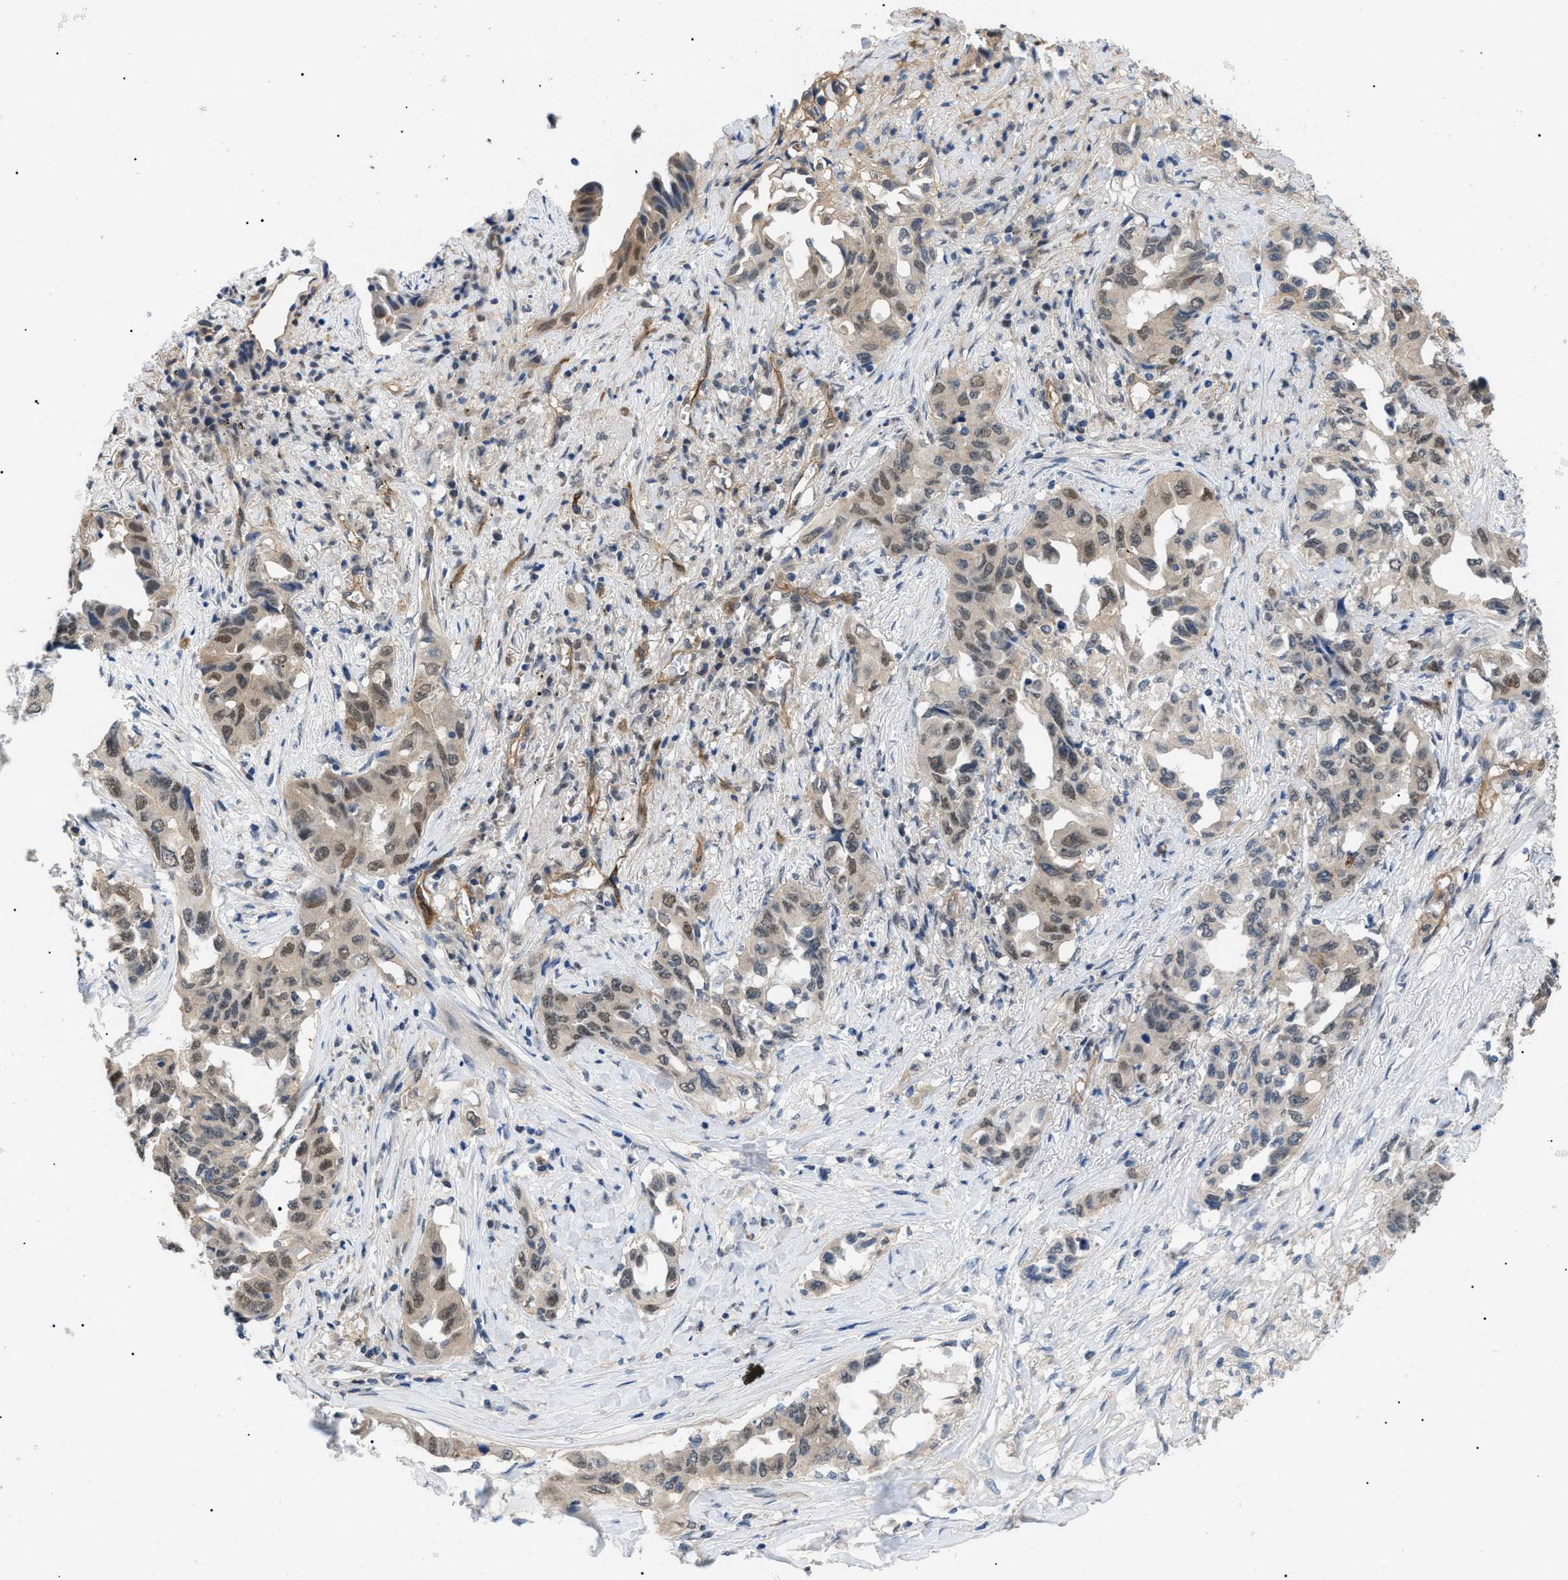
{"staining": {"intensity": "weak", "quantity": "25%-75%", "location": "cytoplasmic/membranous,nuclear"}, "tissue": "lung cancer", "cell_type": "Tumor cells", "image_type": "cancer", "snomed": [{"axis": "morphology", "description": "Adenocarcinoma, NOS"}, {"axis": "topography", "description": "Lung"}], "caption": "High-magnification brightfield microscopy of lung cancer stained with DAB (brown) and counterstained with hematoxylin (blue). tumor cells exhibit weak cytoplasmic/membranous and nuclear expression is seen in about25%-75% of cells.", "gene": "CRCP", "patient": {"sex": "female", "age": 51}}